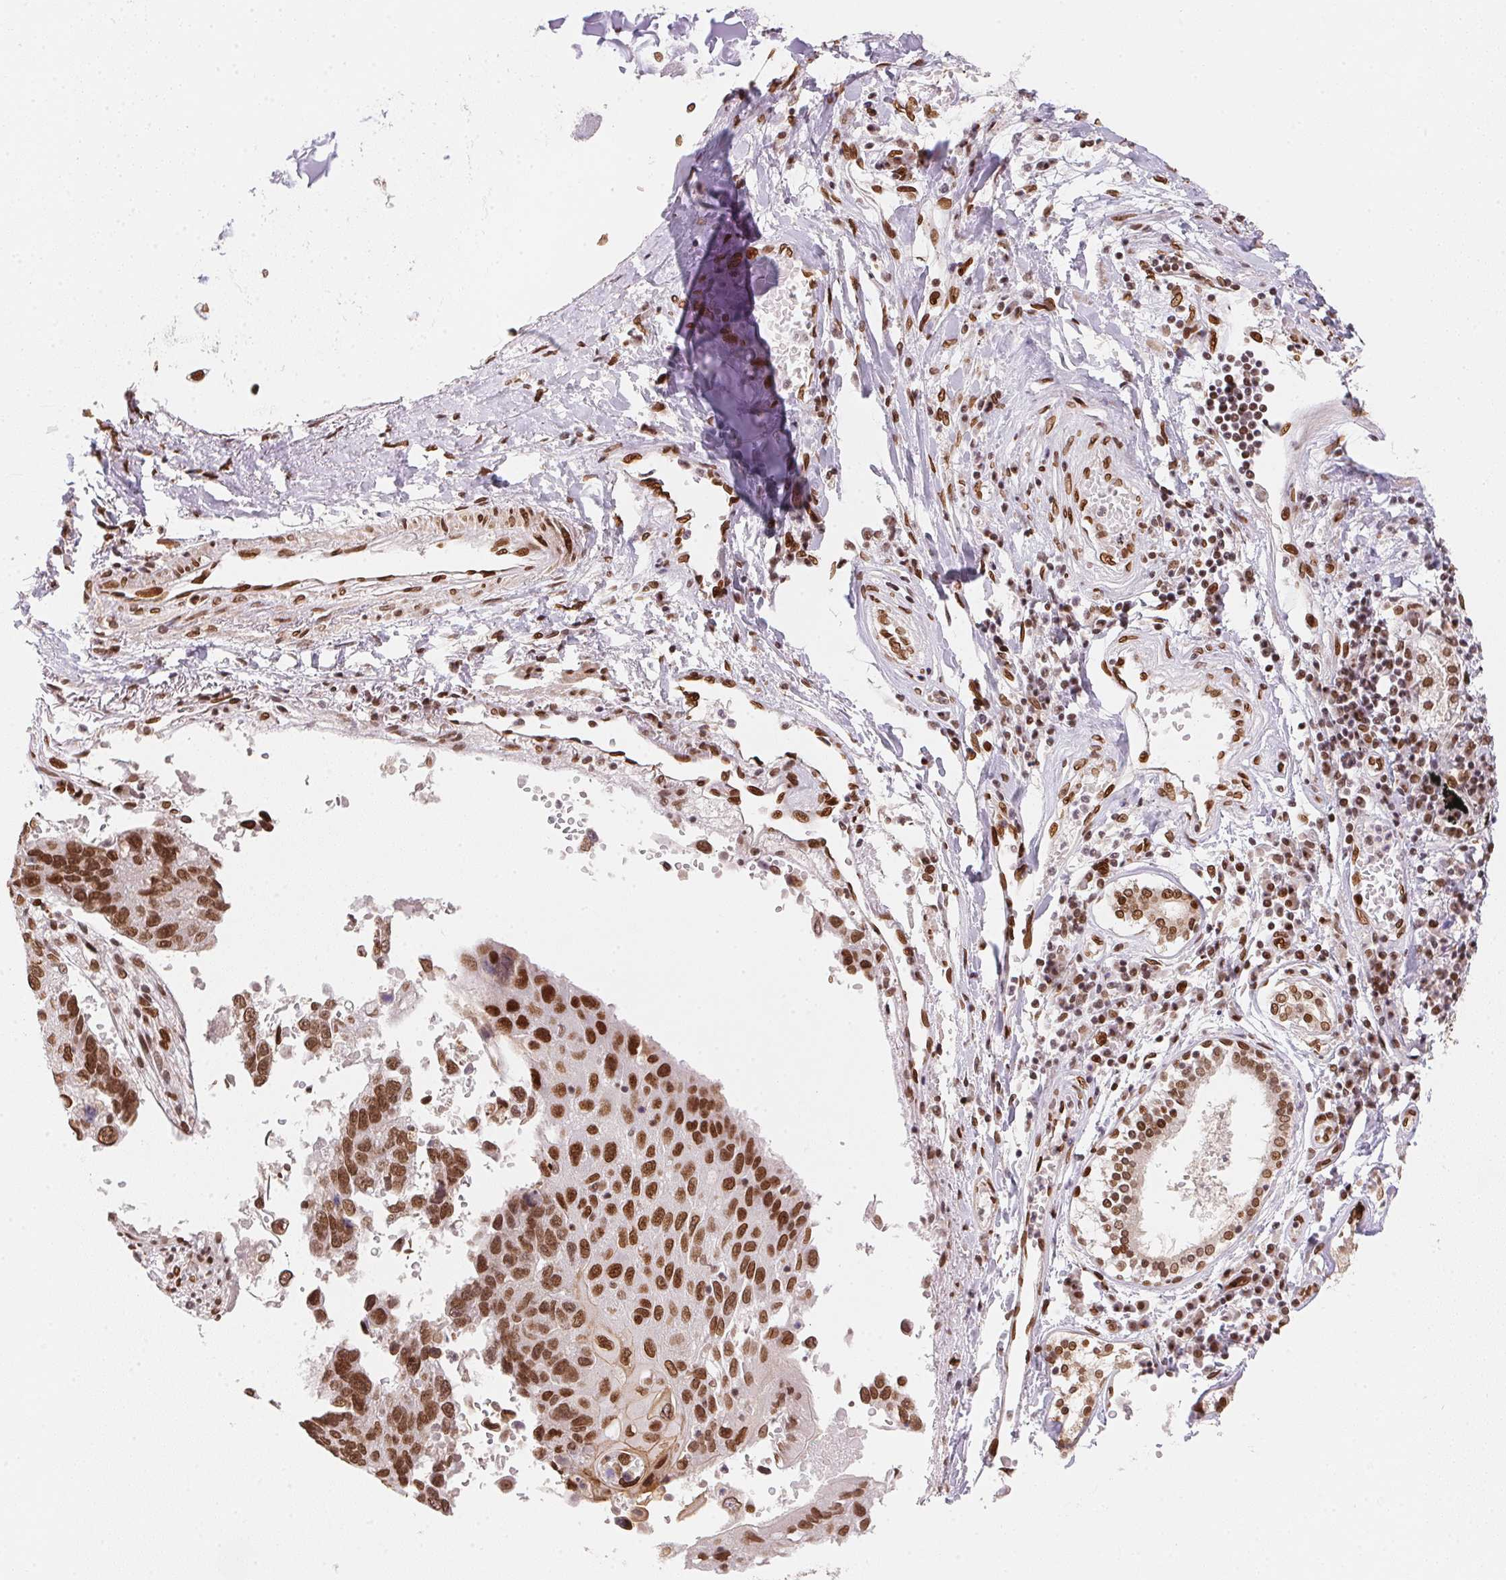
{"staining": {"intensity": "strong", "quantity": ">75%", "location": "cytoplasmic/membranous,nuclear"}, "tissue": "lung cancer", "cell_type": "Tumor cells", "image_type": "cancer", "snomed": [{"axis": "morphology", "description": "Squamous cell carcinoma, NOS"}, {"axis": "topography", "description": "Lung"}], "caption": "The histopathology image reveals a brown stain indicating the presence of a protein in the cytoplasmic/membranous and nuclear of tumor cells in squamous cell carcinoma (lung). (Stains: DAB in brown, nuclei in blue, Microscopy: brightfield microscopy at high magnification).", "gene": "SAP30BP", "patient": {"sex": "male", "age": 73}}